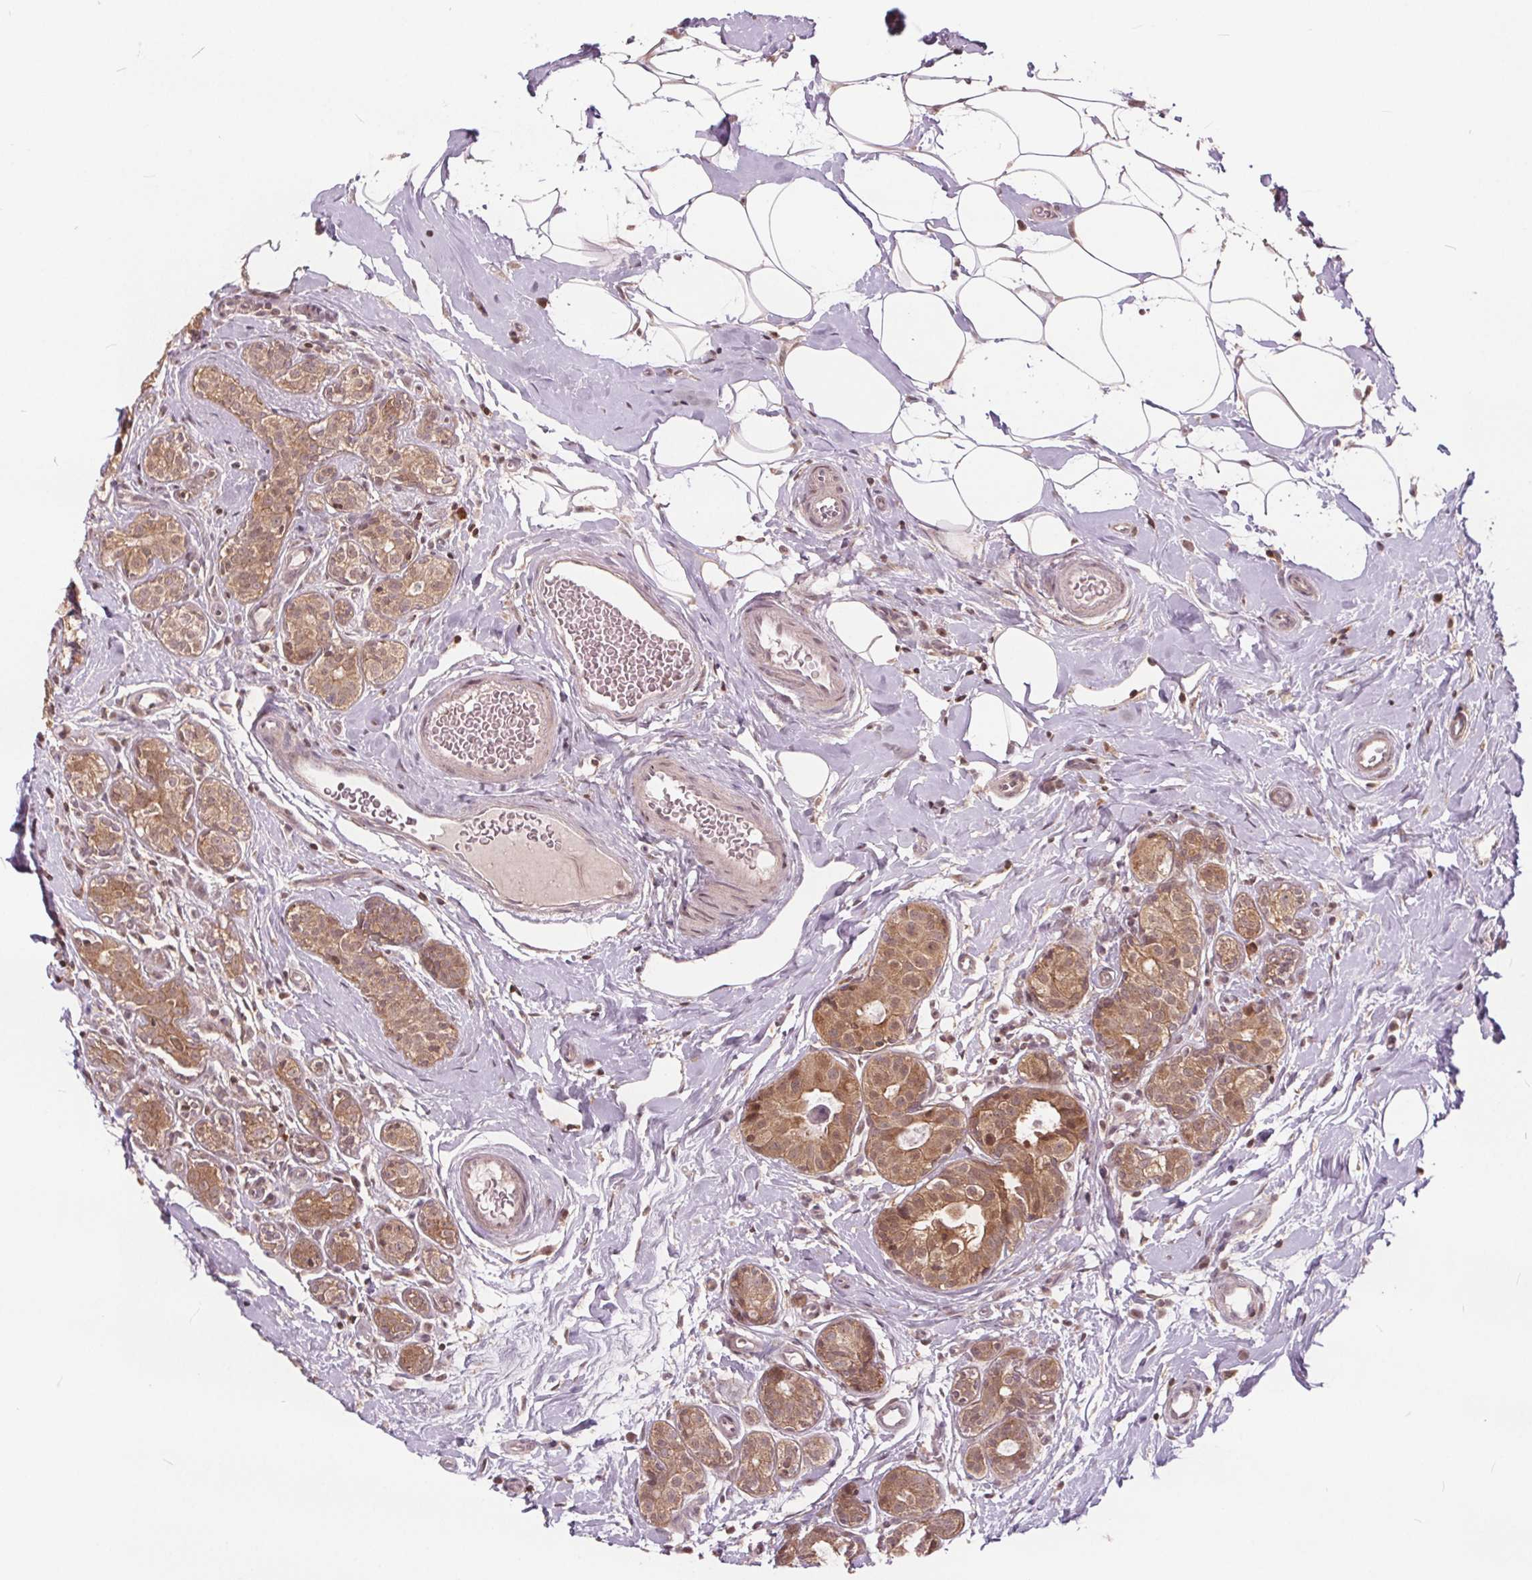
{"staining": {"intensity": "moderate", "quantity": ">75%", "location": "cytoplasmic/membranous"}, "tissue": "breast cancer", "cell_type": "Tumor cells", "image_type": "cancer", "snomed": [{"axis": "morphology", "description": "Normal tissue, NOS"}, {"axis": "morphology", "description": "Duct carcinoma"}, {"axis": "topography", "description": "Breast"}], "caption": "Human infiltrating ductal carcinoma (breast) stained for a protein (brown) reveals moderate cytoplasmic/membranous positive positivity in about >75% of tumor cells.", "gene": "HIF1AN", "patient": {"sex": "female", "age": 43}}